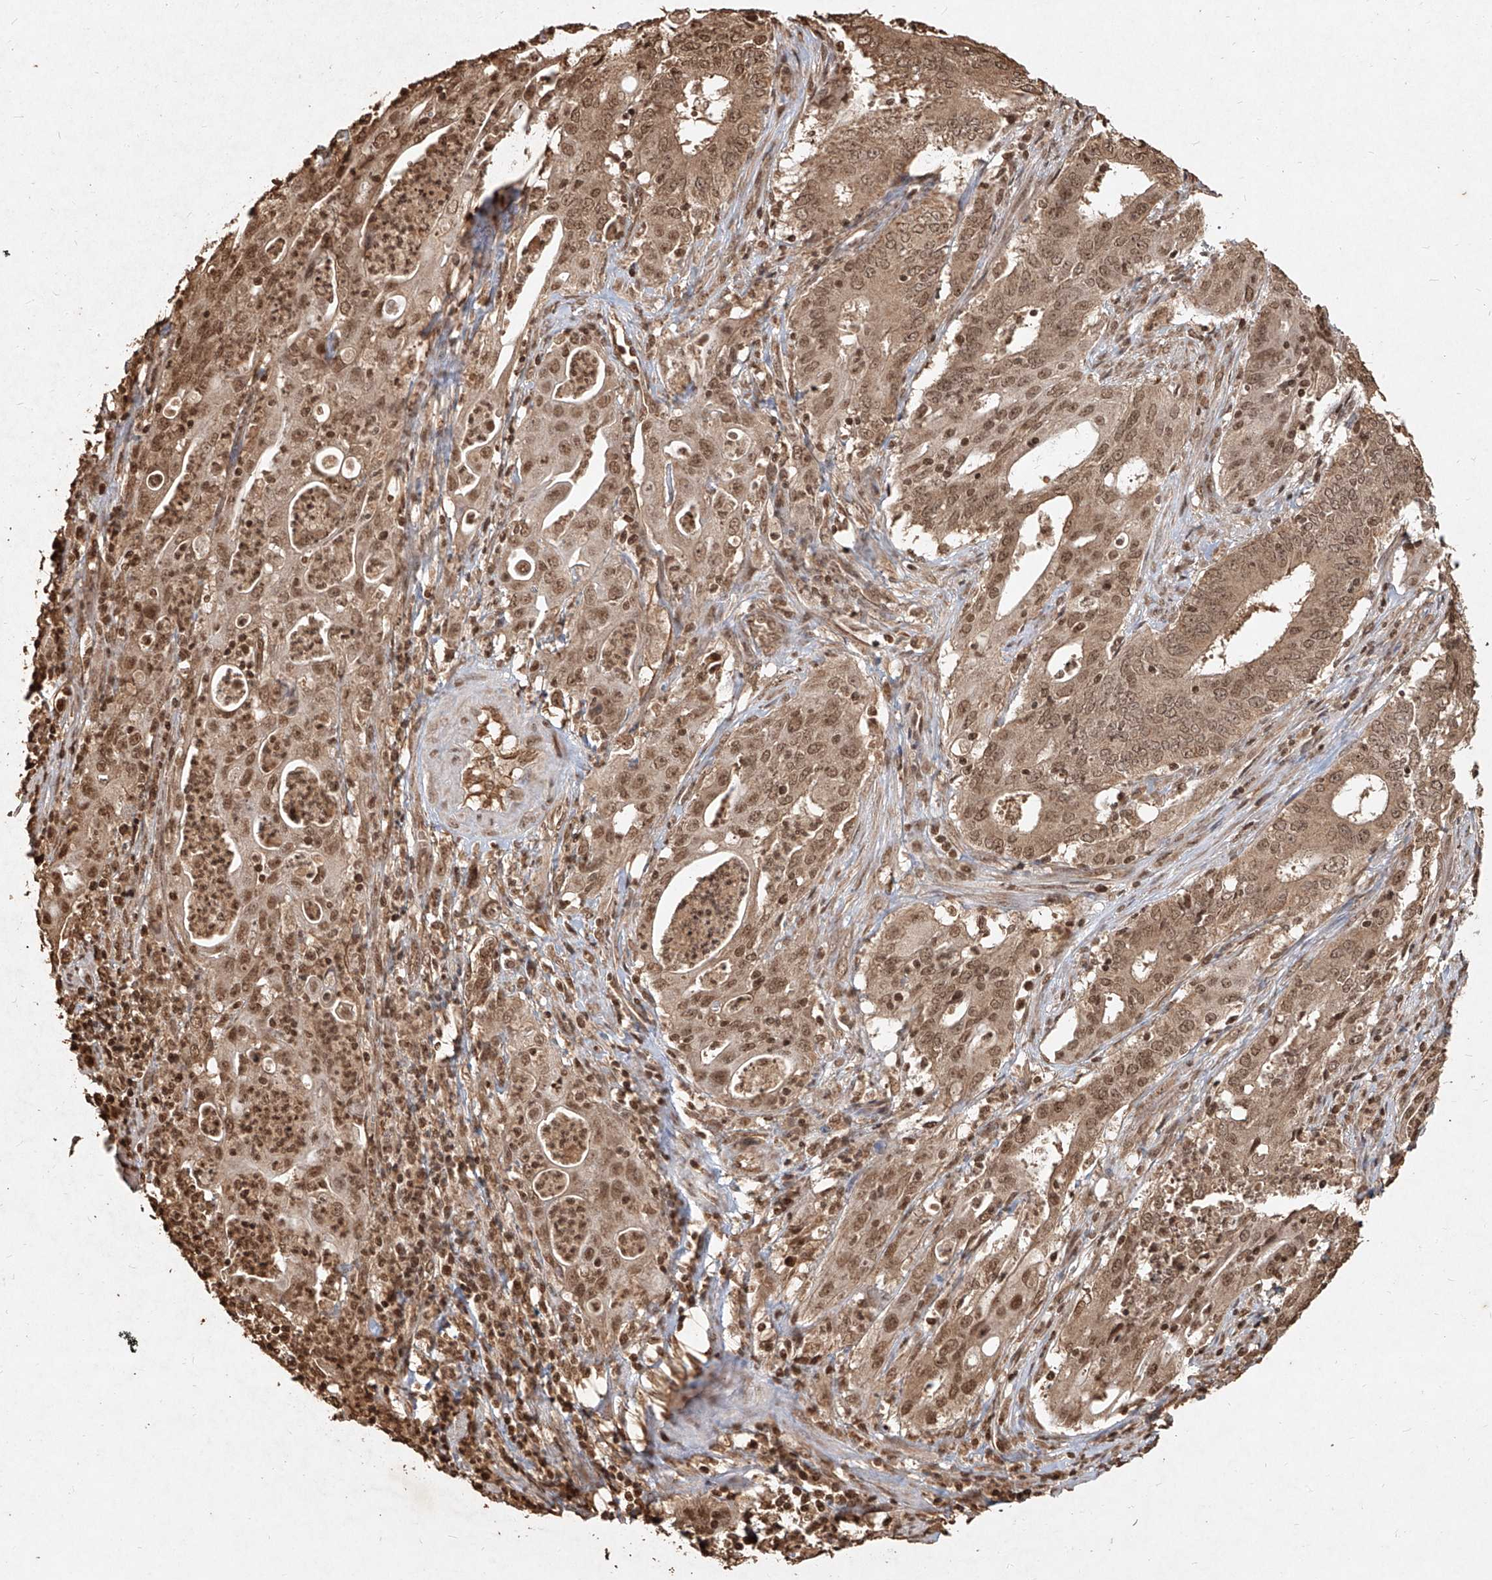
{"staining": {"intensity": "moderate", "quantity": ">75%", "location": "cytoplasmic/membranous,nuclear"}, "tissue": "cervical cancer", "cell_type": "Tumor cells", "image_type": "cancer", "snomed": [{"axis": "morphology", "description": "Adenocarcinoma, NOS"}, {"axis": "topography", "description": "Cervix"}], "caption": "A medium amount of moderate cytoplasmic/membranous and nuclear positivity is appreciated in approximately >75% of tumor cells in cervical cancer (adenocarcinoma) tissue.", "gene": "UBE2K", "patient": {"sex": "female", "age": 44}}